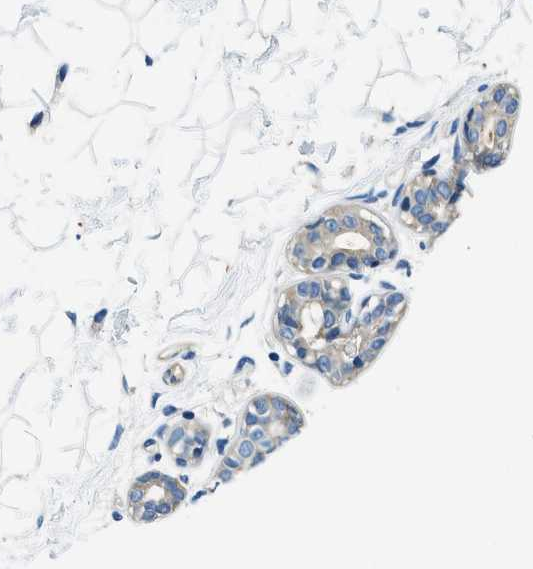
{"staining": {"intensity": "negative", "quantity": "none", "location": "none"}, "tissue": "breast", "cell_type": "Adipocytes", "image_type": "normal", "snomed": [{"axis": "morphology", "description": "Normal tissue, NOS"}, {"axis": "topography", "description": "Breast"}], "caption": "Photomicrograph shows no significant protein expression in adipocytes of unremarkable breast. Brightfield microscopy of immunohistochemistry (IHC) stained with DAB (brown) and hematoxylin (blue), captured at high magnification.", "gene": "TWF1", "patient": {"sex": "female", "age": 22}}